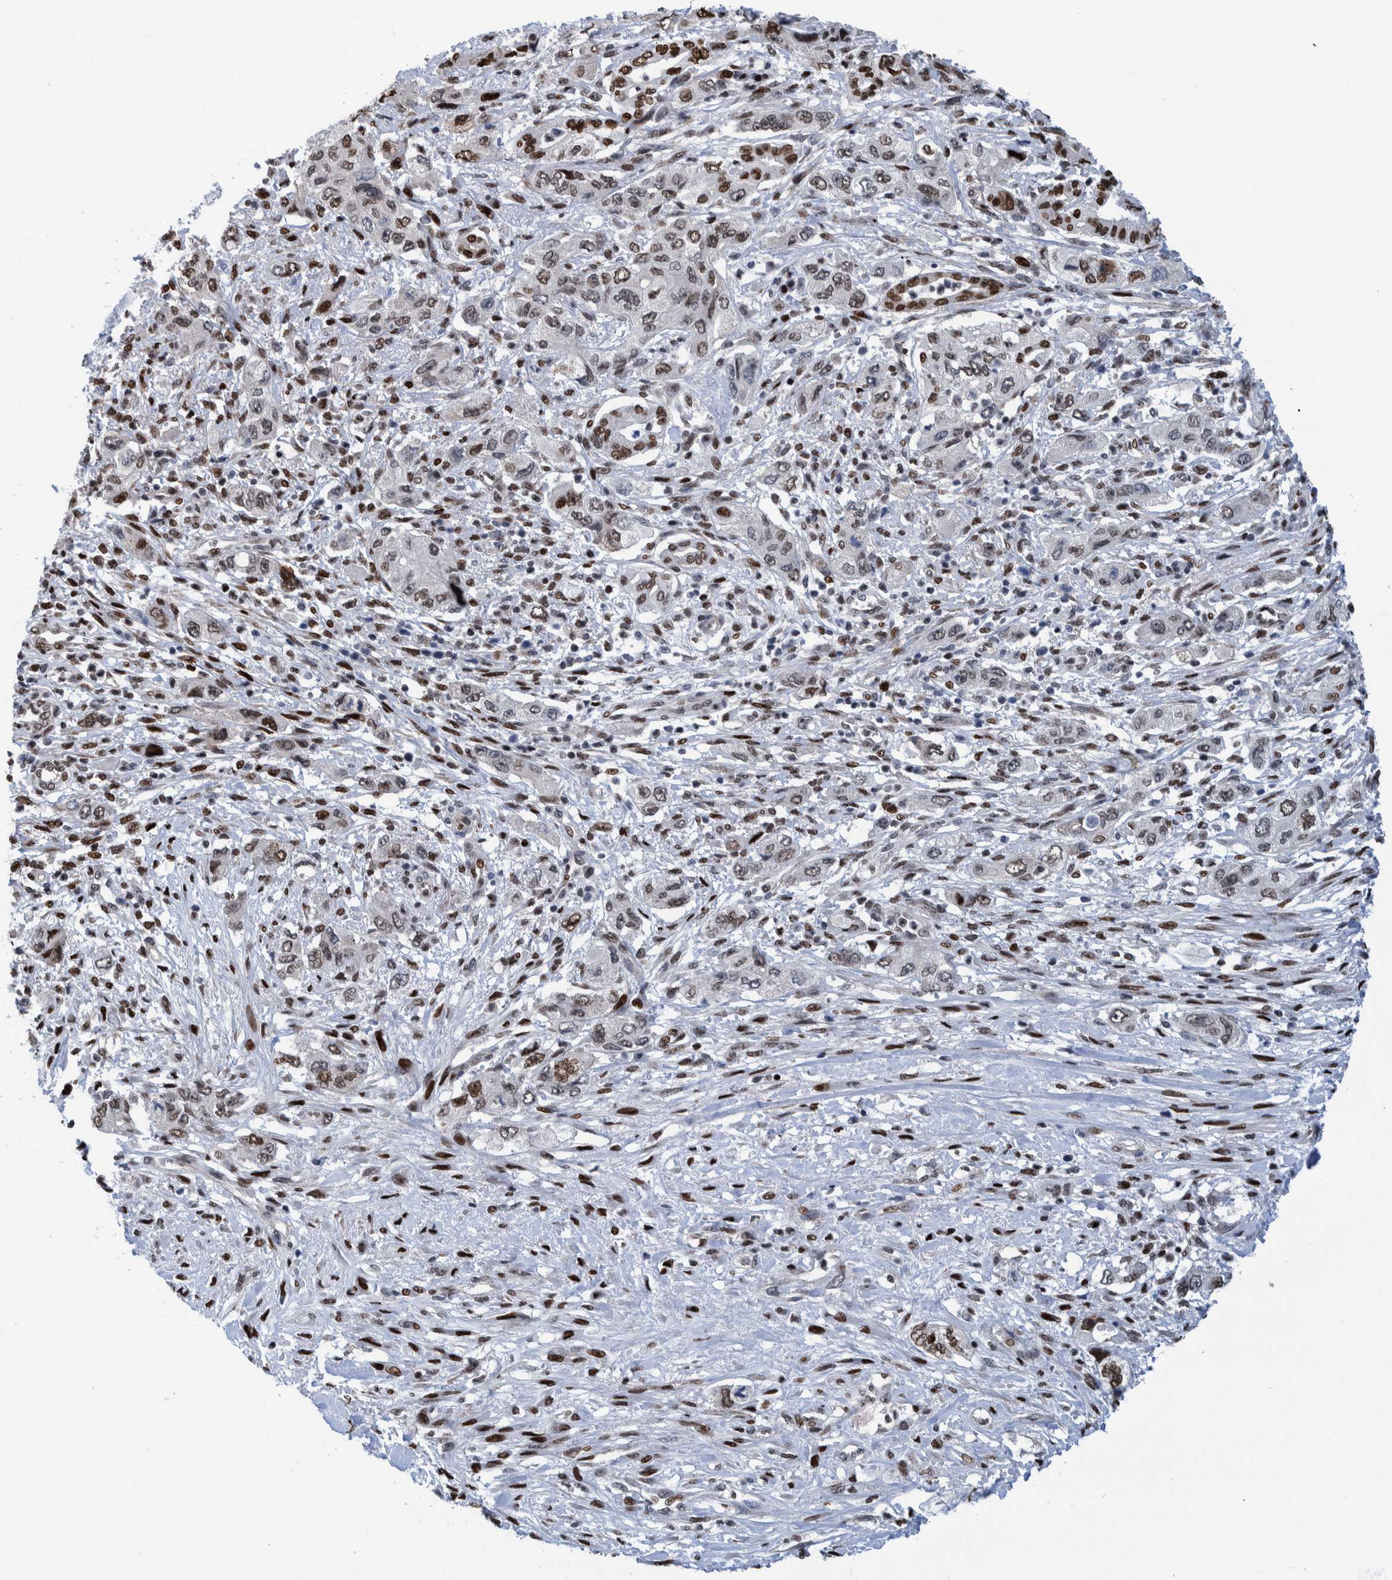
{"staining": {"intensity": "strong", "quantity": "<25%", "location": "nuclear"}, "tissue": "pancreatic cancer", "cell_type": "Tumor cells", "image_type": "cancer", "snomed": [{"axis": "morphology", "description": "Adenocarcinoma, NOS"}, {"axis": "topography", "description": "Pancreas"}], "caption": "A brown stain labels strong nuclear expression of a protein in human adenocarcinoma (pancreatic) tumor cells. (Stains: DAB (3,3'-diaminobenzidine) in brown, nuclei in blue, Microscopy: brightfield microscopy at high magnification).", "gene": "HEATR9", "patient": {"sex": "female", "age": 73}}